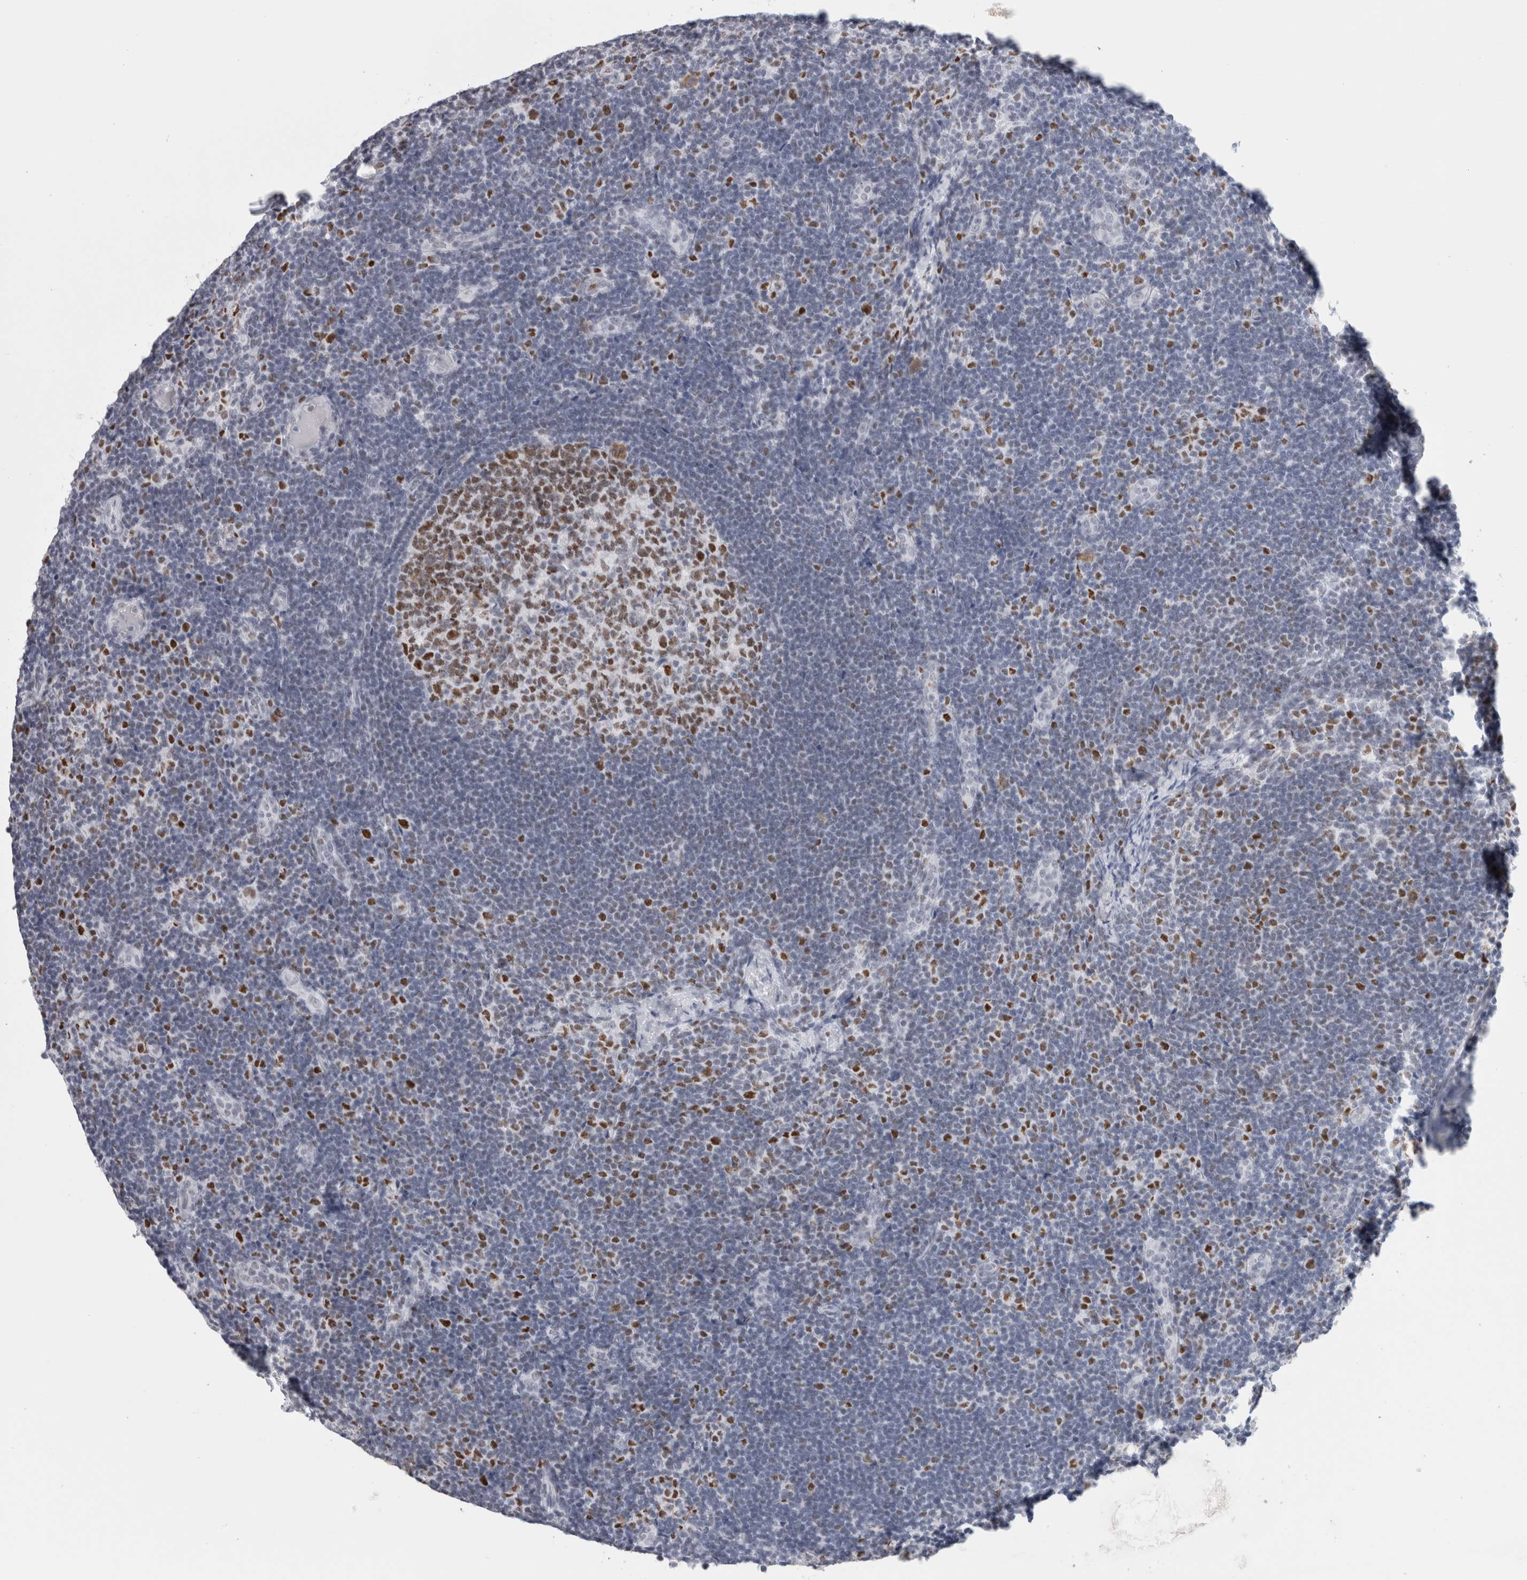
{"staining": {"intensity": "strong", "quantity": ">75%", "location": "nuclear"}, "tissue": "lymph node", "cell_type": "Germinal center cells", "image_type": "normal", "snomed": [{"axis": "morphology", "description": "Normal tissue, NOS"}, {"axis": "topography", "description": "Lymph node"}], "caption": "Immunohistochemistry staining of unremarkable lymph node, which displays high levels of strong nuclear staining in about >75% of germinal center cells indicating strong nuclear protein expression. The staining was performed using DAB (3,3'-diaminobenzidine) (brown) for protein detection and nuclei were counterstained in hematoxylin (blue).", "gene": "SMARCC1", "patient": {"sex": "female", "age": 22}}